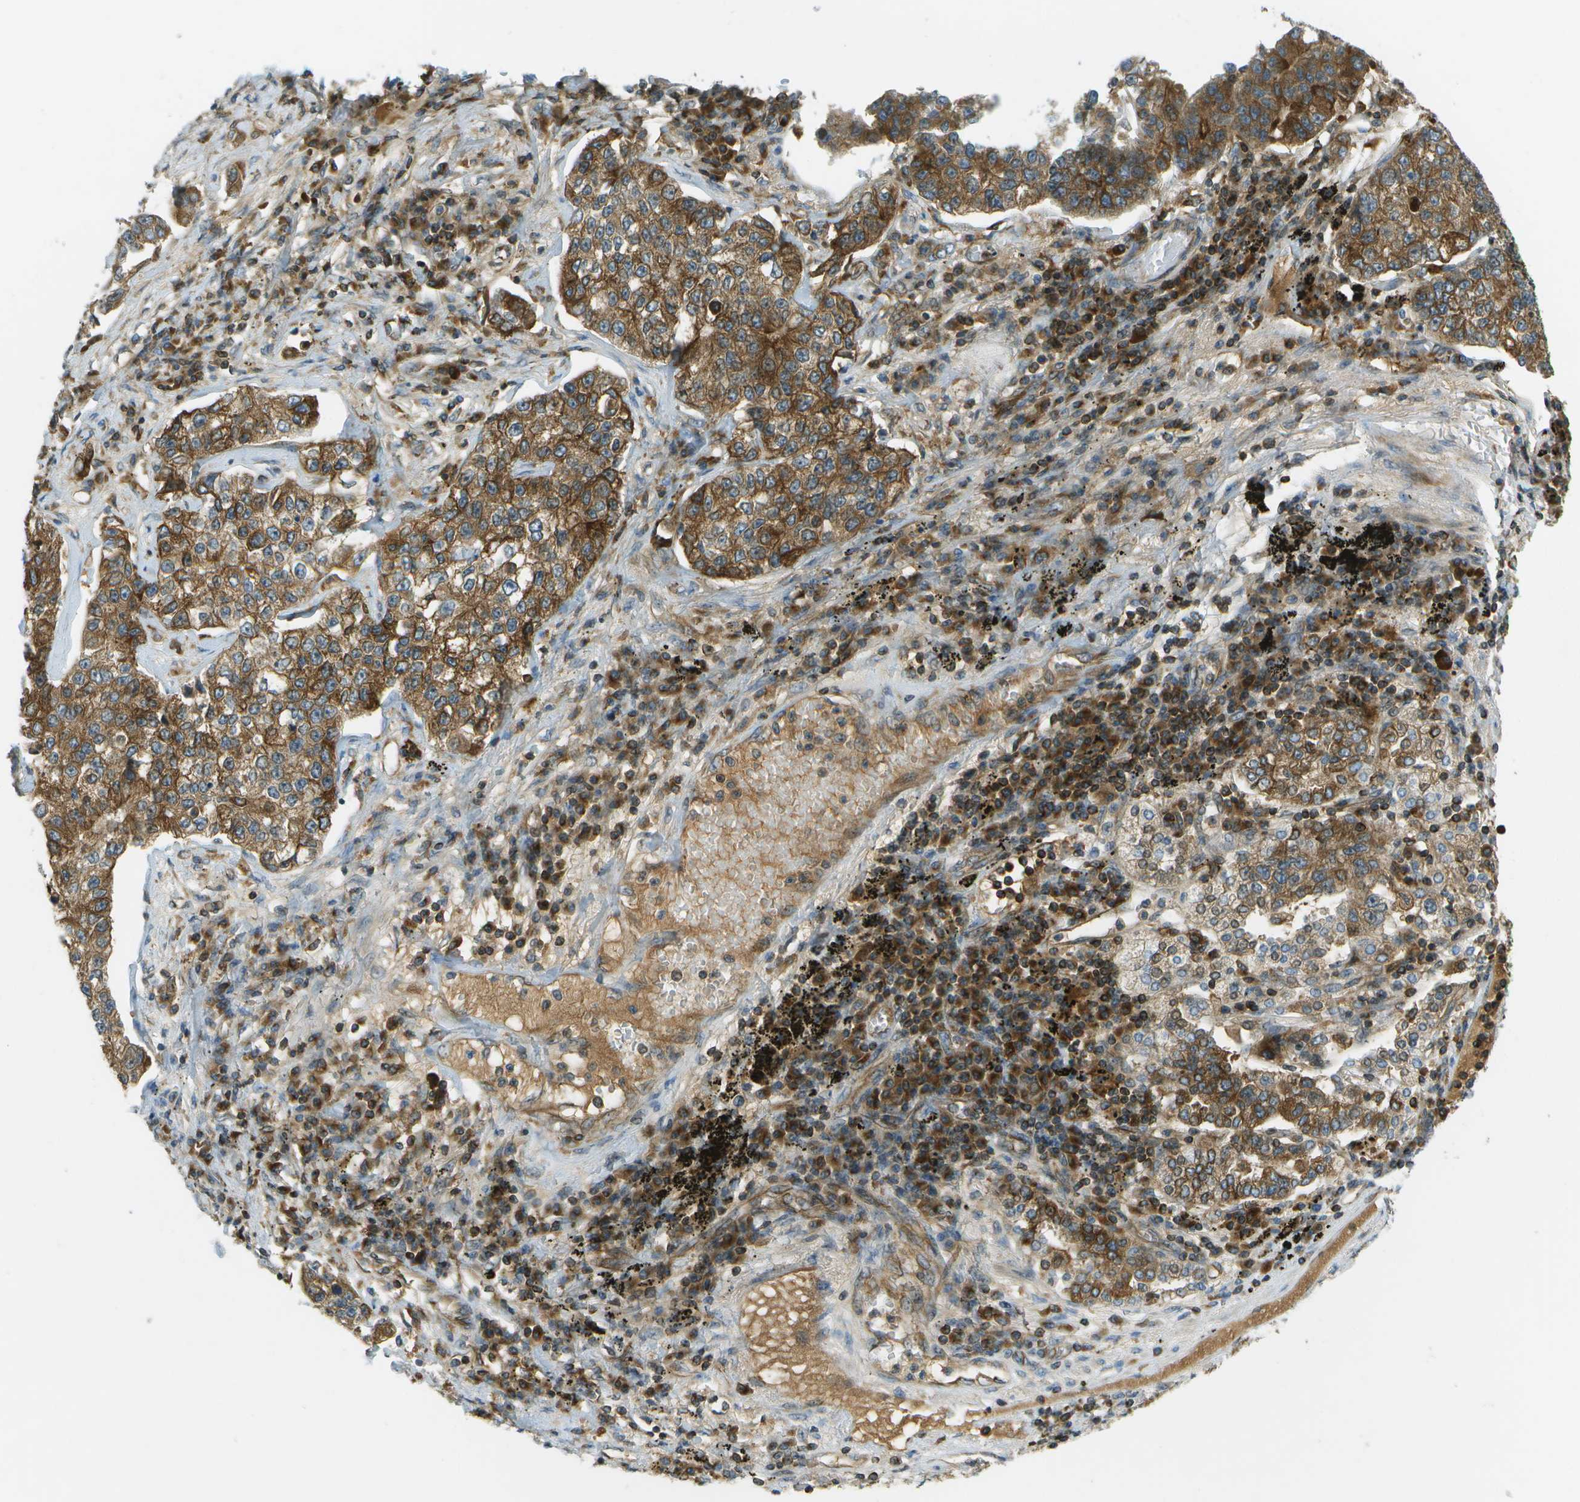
{"staining": {"intensity": "moderate", "quantity": ">75%", "location": "cytoplasmic/membranous"}, "tissue": "lung cancer", "cell_type": "Tumor cells", "image_type": "cancer", "snomed": [{"axis": "morphology", "description": "Adenocarcinoma, NOS"}, {"axis": "topography", "description": "Lung"}], "caption": "Lung adenocarcinoma stained for a protein (brown) shows moderate cytoplasmic/membranous positive positivity in approximately >75% of tumor cells.", "gene": "TMTC1", "patient": {"sex": "male", "age": 49}}